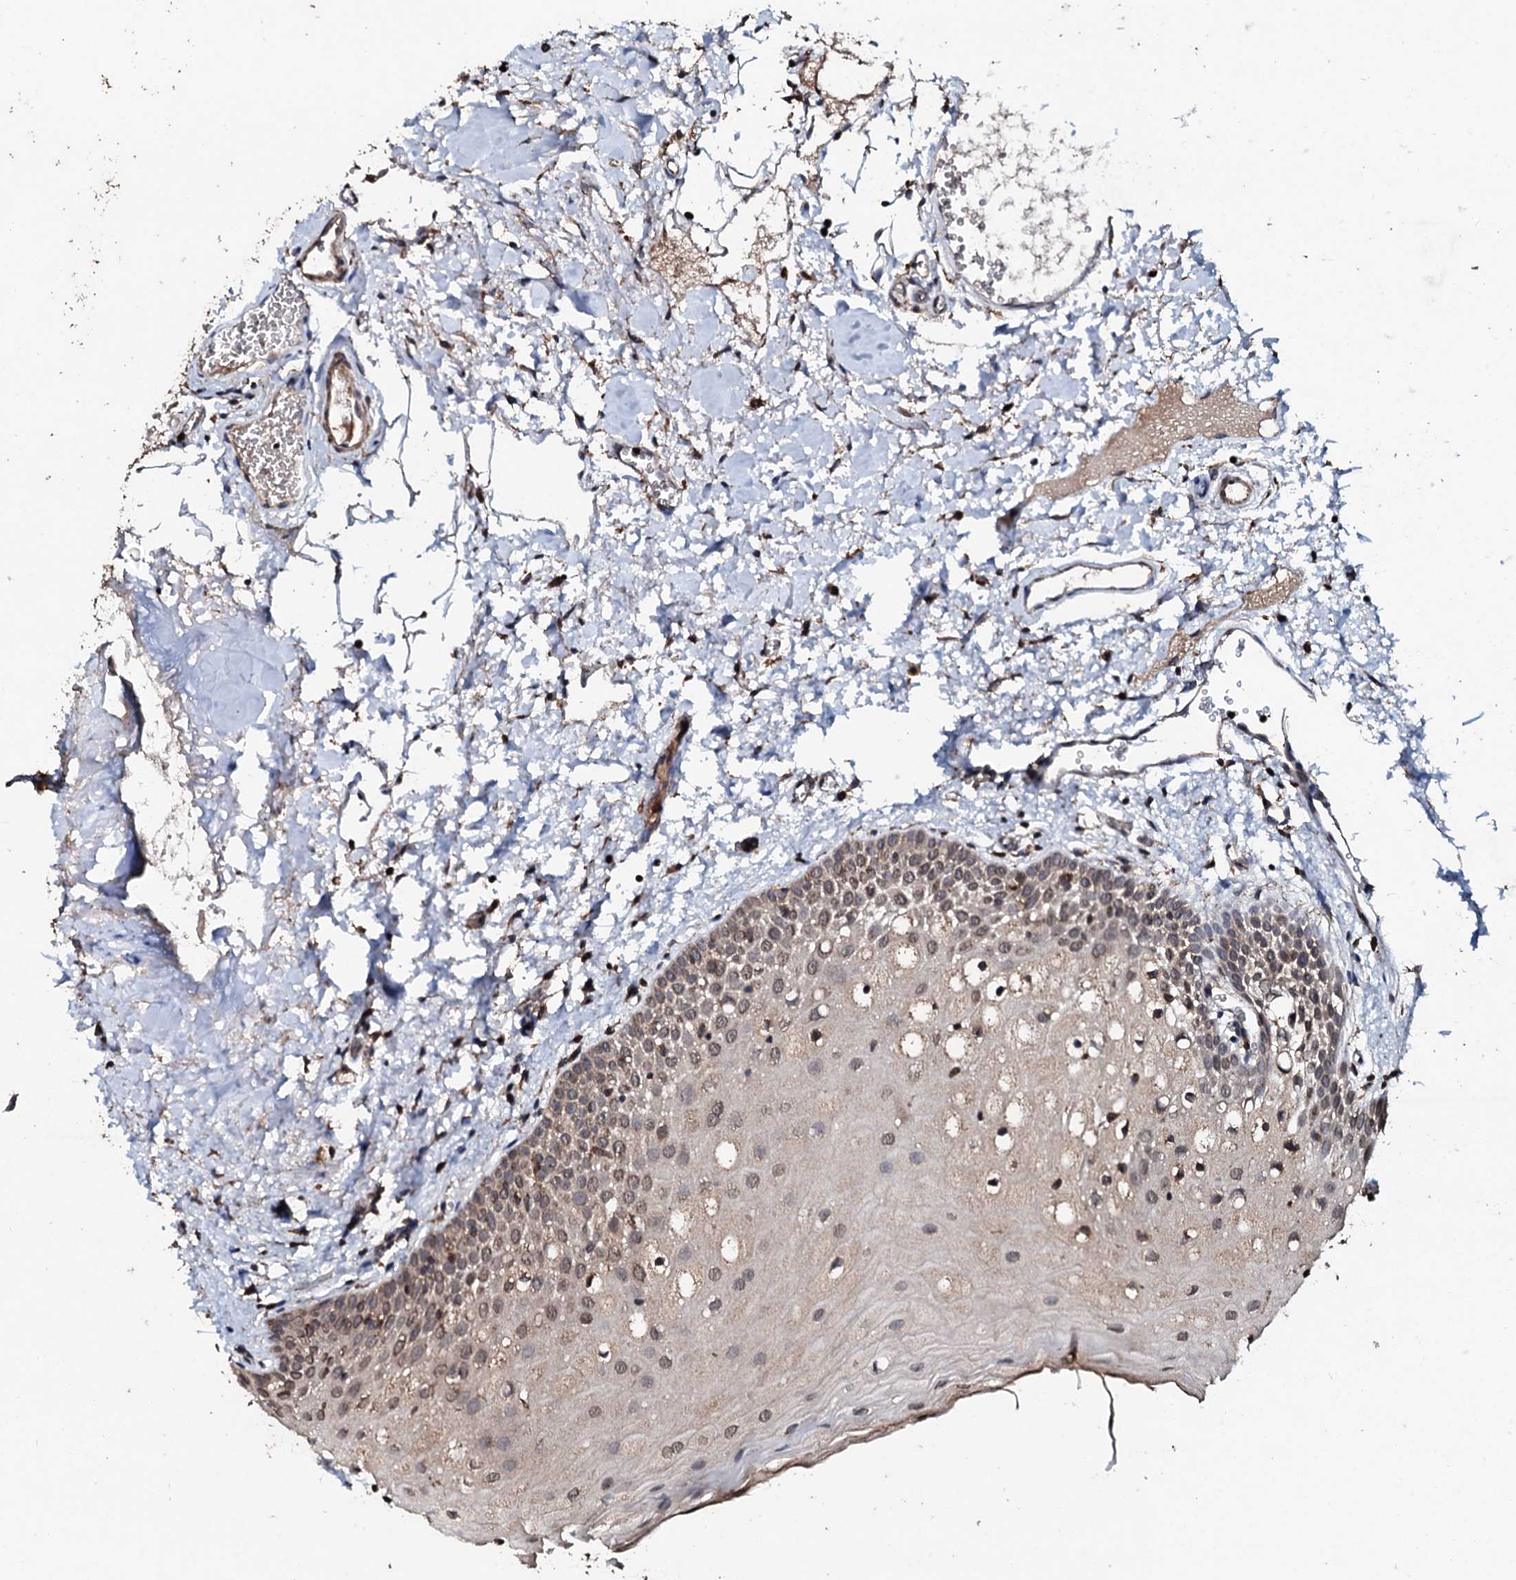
{"staining": {"intensity": "moderate", "quantity": ">75%", "location": "cytoplasmic/membranous"}, "tissue": "oral mucosa", "cell_type": "Squamous epithelial cells", "image_type": "normal", "snomed": [{"axis": "morphology", "description": "Normal tissue, NOS"}, {"axis": "topography", "description": "Oral tissue"}, {"axis": "topography", "description": "Tounge, NOS"}], "caption": "The histopathology image exhibits a brown stain indicating the presence of a protein in the cytoplasmic/membranous of squamous epithelial cells in oral mucosa.", "gene": "SDHAF2", "patient": {"sex": "female", "age": 73}}